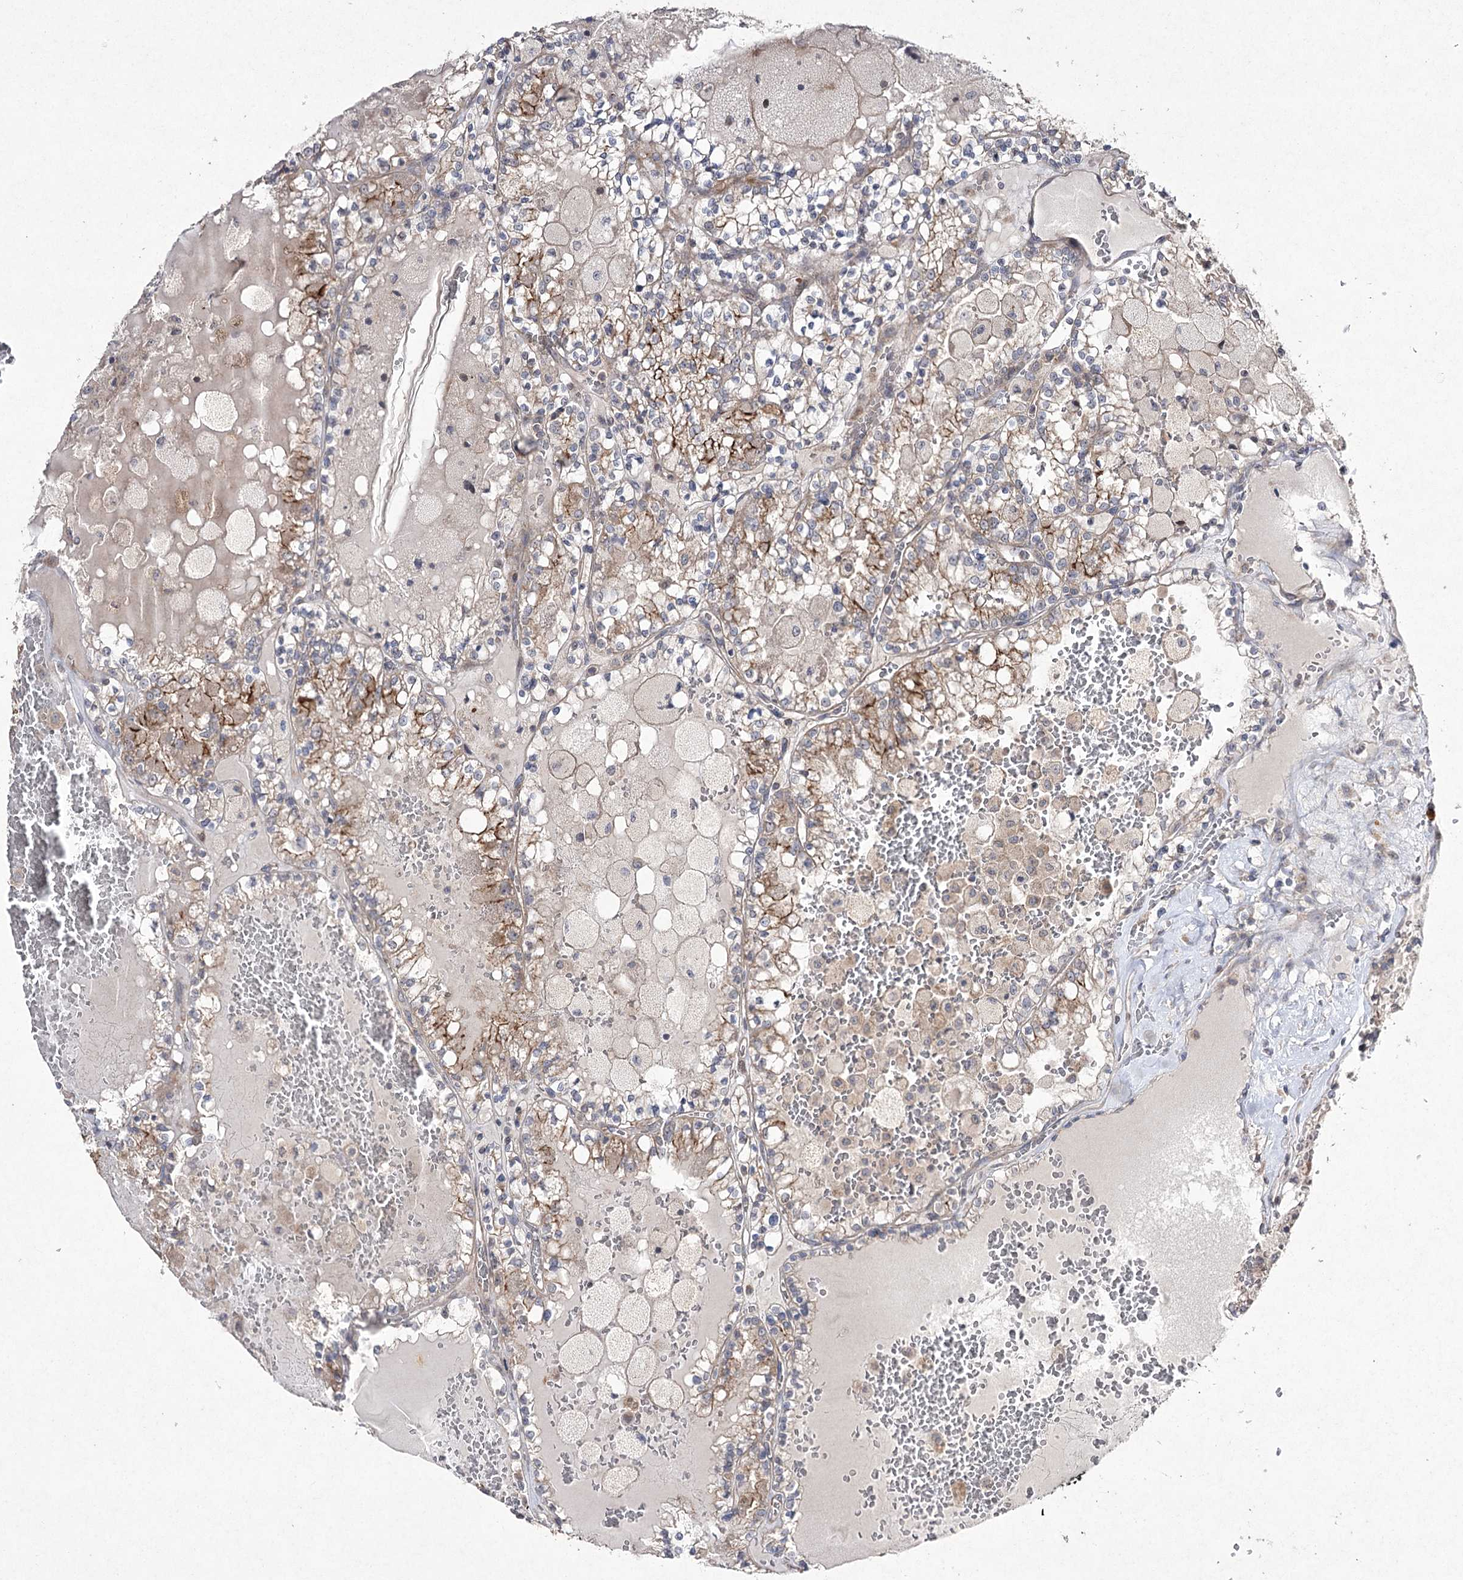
{"staining": {"intensity": "moderate", "quantity": "<25%", "location": "cytoplasmic/membranous"}, "tissue": "renal cancer", "cell_type": "Tumor cells", "image_type": "cancer", "snomed": [{"axis": "morphology", "description": "Adenocarcinoma, NOS"}, {"axis": "topography", "description": "Kidney"}], "caption": "High-power microscopy captured an immunohistochemistry histopathology image of renal adenocarcinoma, revealing moderate cytoplasmic/membranous staining in approximately <25% of tumor cells. Using DAB (3,3'-diaminobenzidine) (brown) and hematoxylin (blue) stains, captured at high magnification using brightfield microscopy.", "gene": "FANCL", "patient": {"sex": "female", "age": 56}}